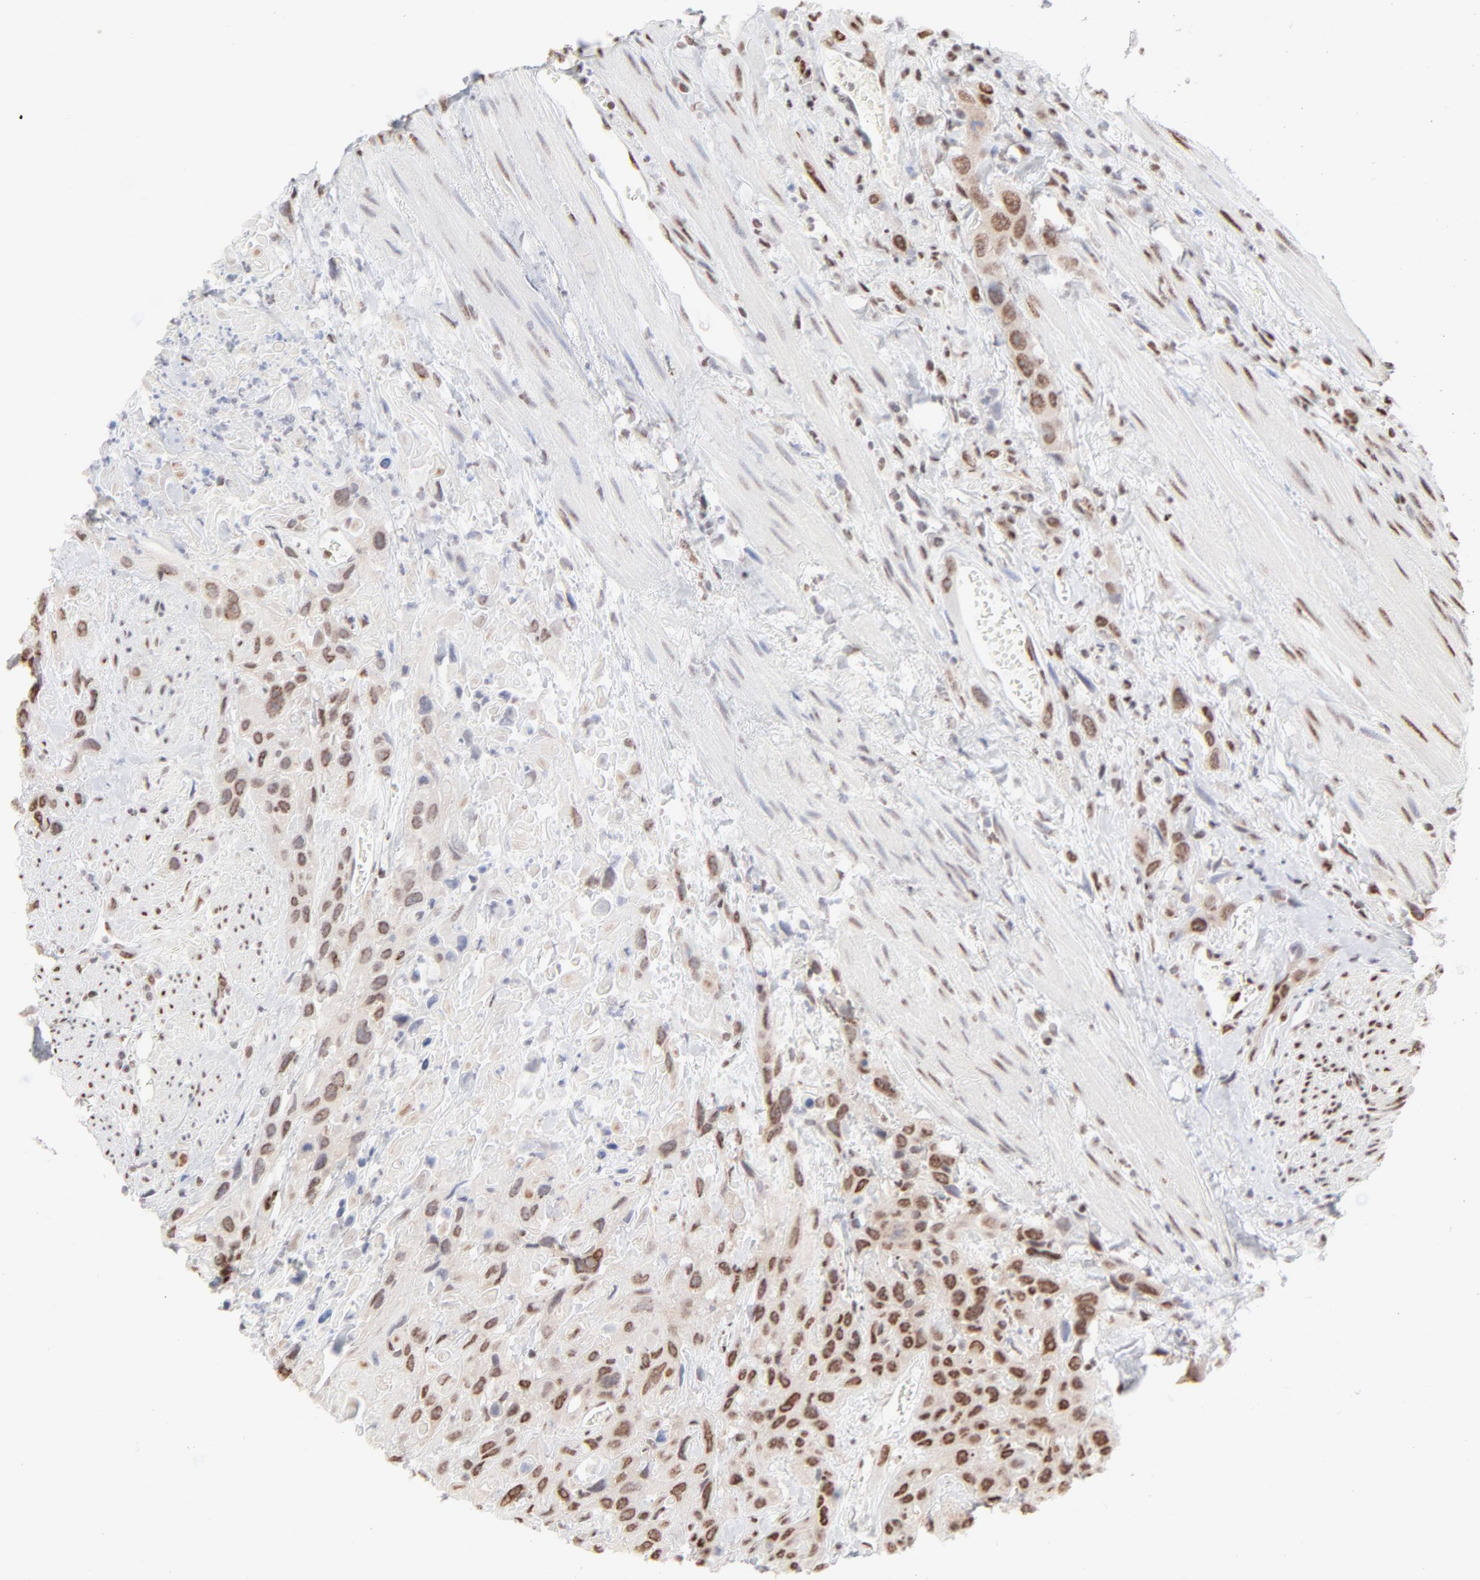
{"staining": {"intensity": "strong", "quantity": ">75%", "location": "nuclear"}, "tissue": "urothelial cancer", "cell_type": "Tumor cells", "image_type": "cancer", "snomed": [{"axis": "morphology", "description": "Urothelial carcinoma, High grade"}, {"axis": "topography", "description": "Urinary bladder"}], "caption": "Immunohistochemical staining of human urothelial carcinoma (high-grade) exhibits strong nuclear protein expression in about >75% of tumor cells.", "gene": "TARDBP", "patient": {"sex": "female", "age": 84}}